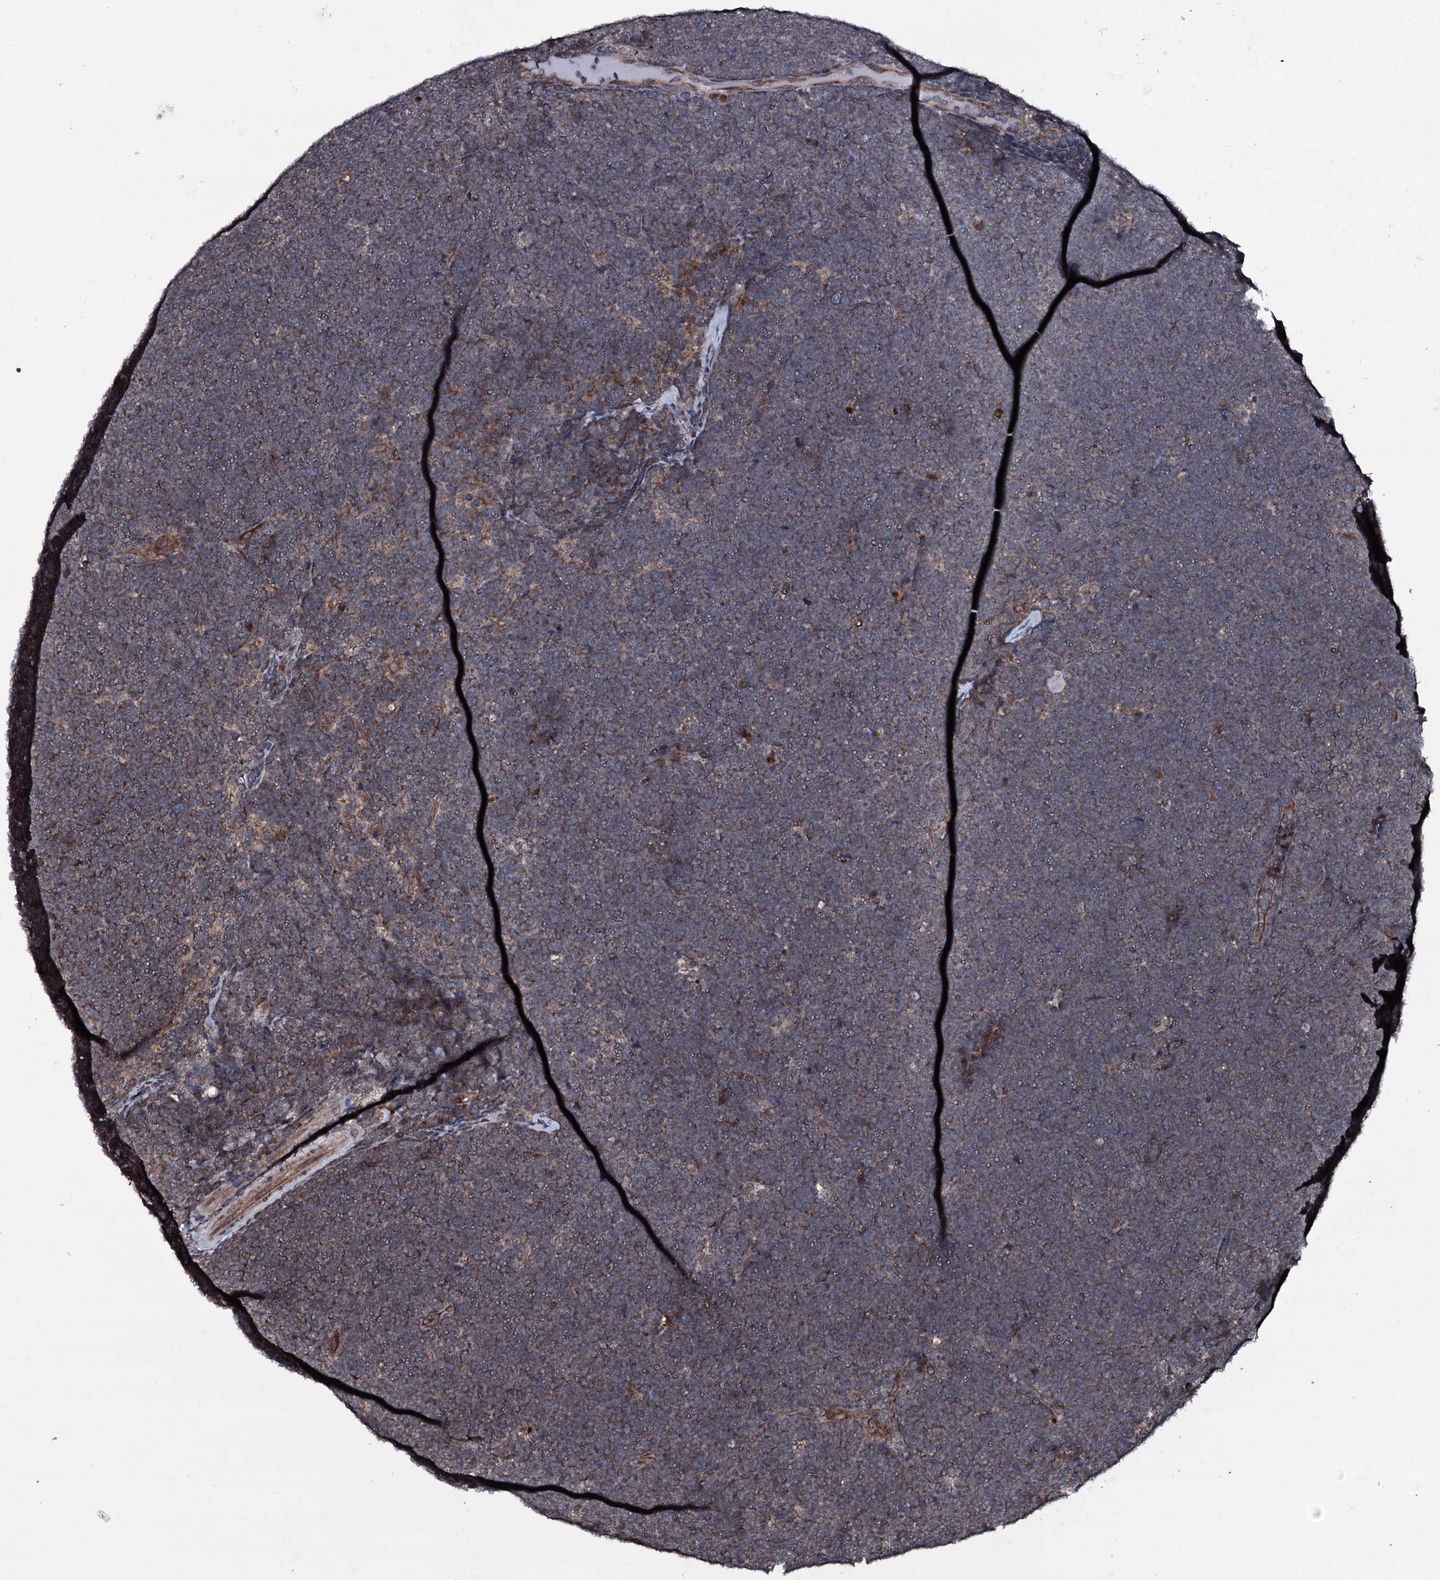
{"staining": {"intensity": "negative", "quantity": "none", "location": "none"}, "tissue": "lymphoma", "cell_type": "Tumor cells", "image_type": "cancer", "snomed": [{"axis": "morphology", "description": "Malignant lymphoma, non-Hodgkin's type, High grade"}, {"axis": "topography", "description": "Lymph node"}], "caption": "Tumor cells show no significant positivity in lymphoma. (Immunohistochemistry, brightfield microscopy, high magnification).", "gene": "MRPS31", "patient": {"sex": "male", "age": 13}}